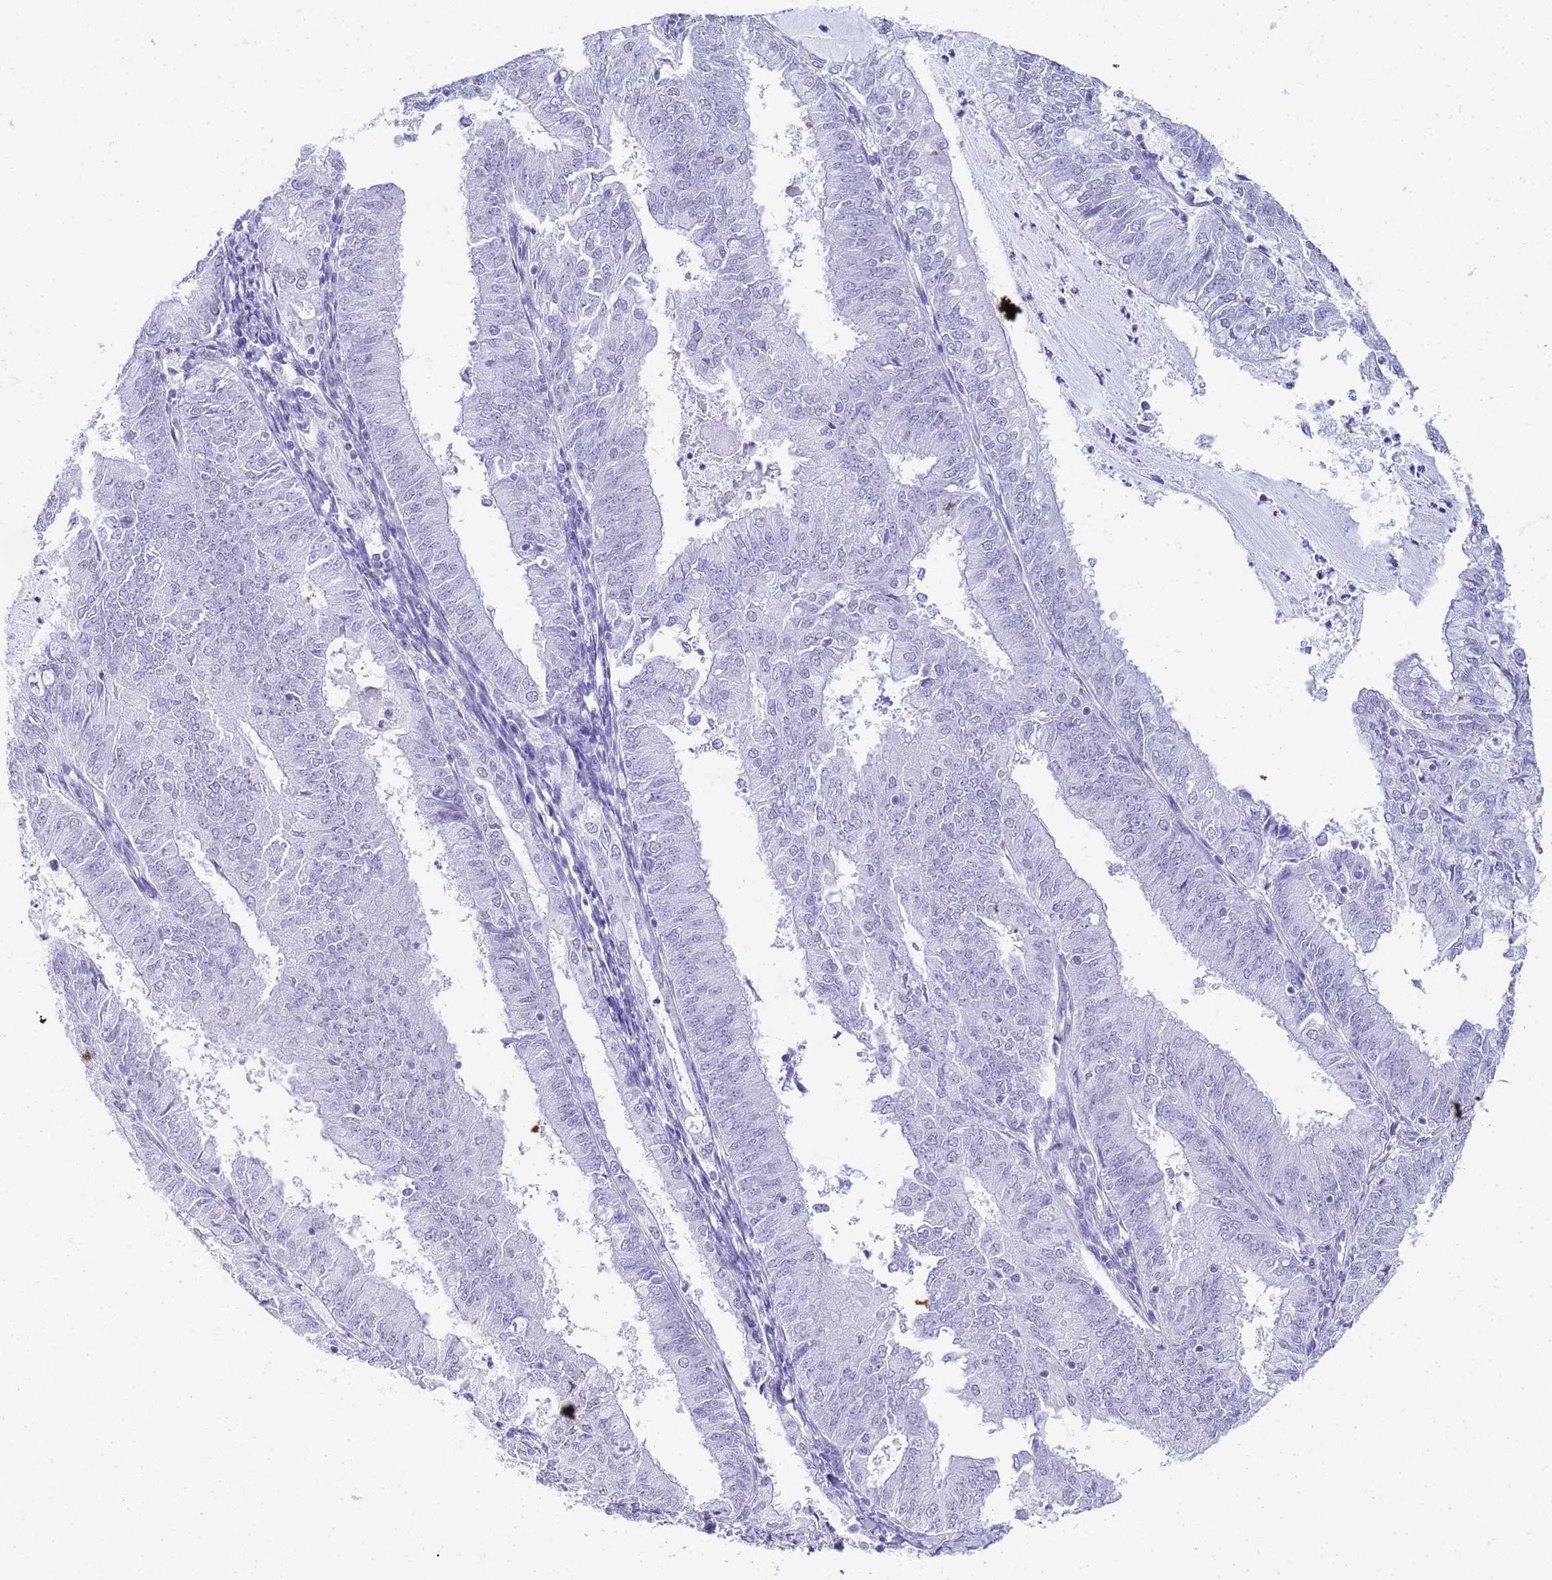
{"staining": {"intensity": "negative", "quantity": "none", "location": "none"}, "tissue": "endometrial cancer", "cell_type": "Tumor cells", "image_type": "cancer", "snomed": [{"axis": "morphology", "description": "Adenocarcinoma, NOS"}, {"axis": "topography", "description": "Endometrium"}], "caption": "This is an IHC micrograph of adenocarcinoma (endometrial). There is no expression in tumor cells.", "gene": "SLC7A9", "patient": {"sex": "female", "age": 57}}